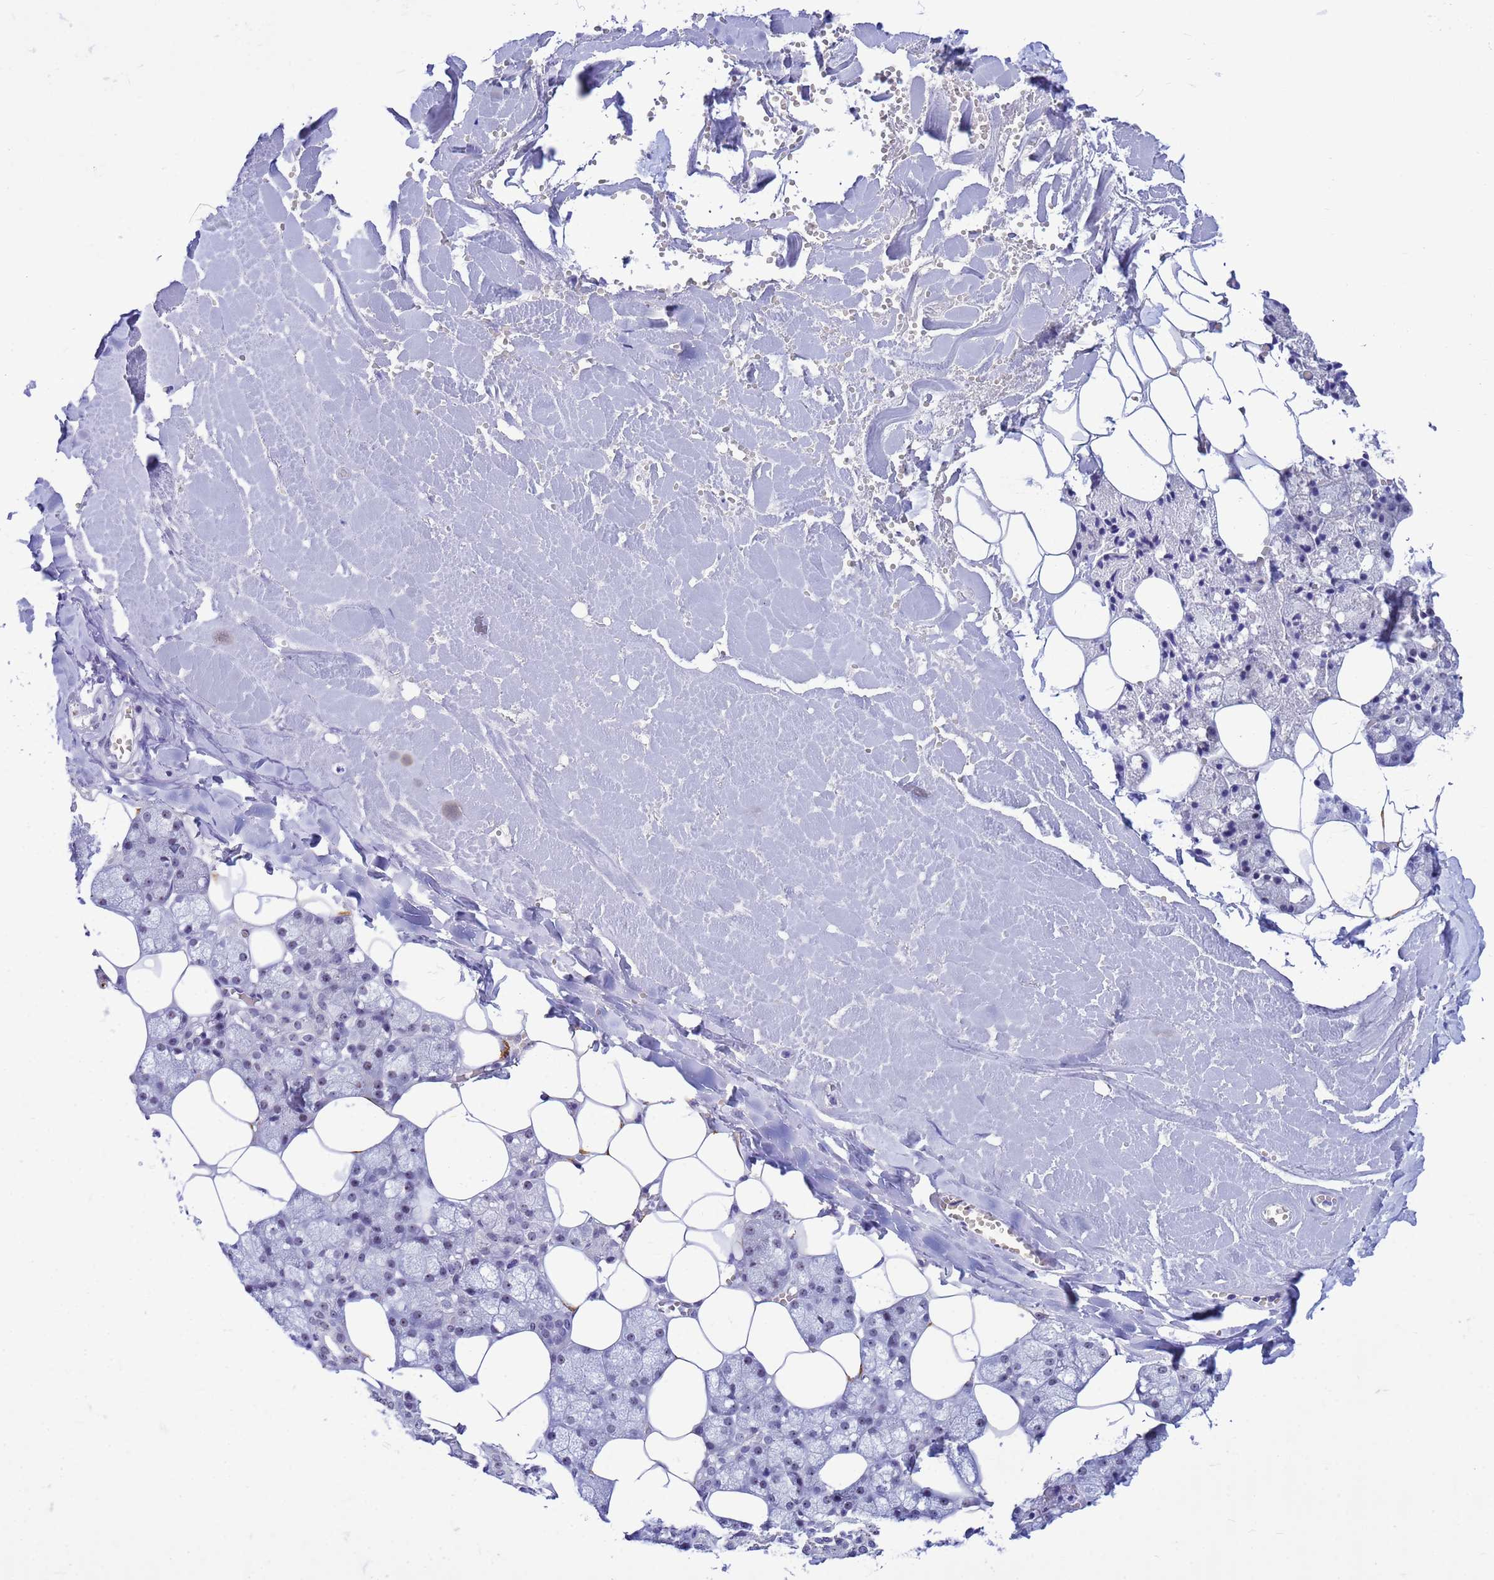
{"staining": {"intensity": "negative", "quantity": "none", "location": "none"}, "tissue": "salivary gland", "cell_type": "Glandular cells", "image_type": "normal", "snomed": [{"axis": "morphology", "description": "Normal tissue, NOS"}, {"axis": "topography", "description": "Salivary gland"}], "caption": "DAB immunohistochemical staining of unremarkable human salivary gland exhibits no significant expression in glandular cells.", "gene": "DMRTC2", "patient": {"sex": "male", "age": 62}}